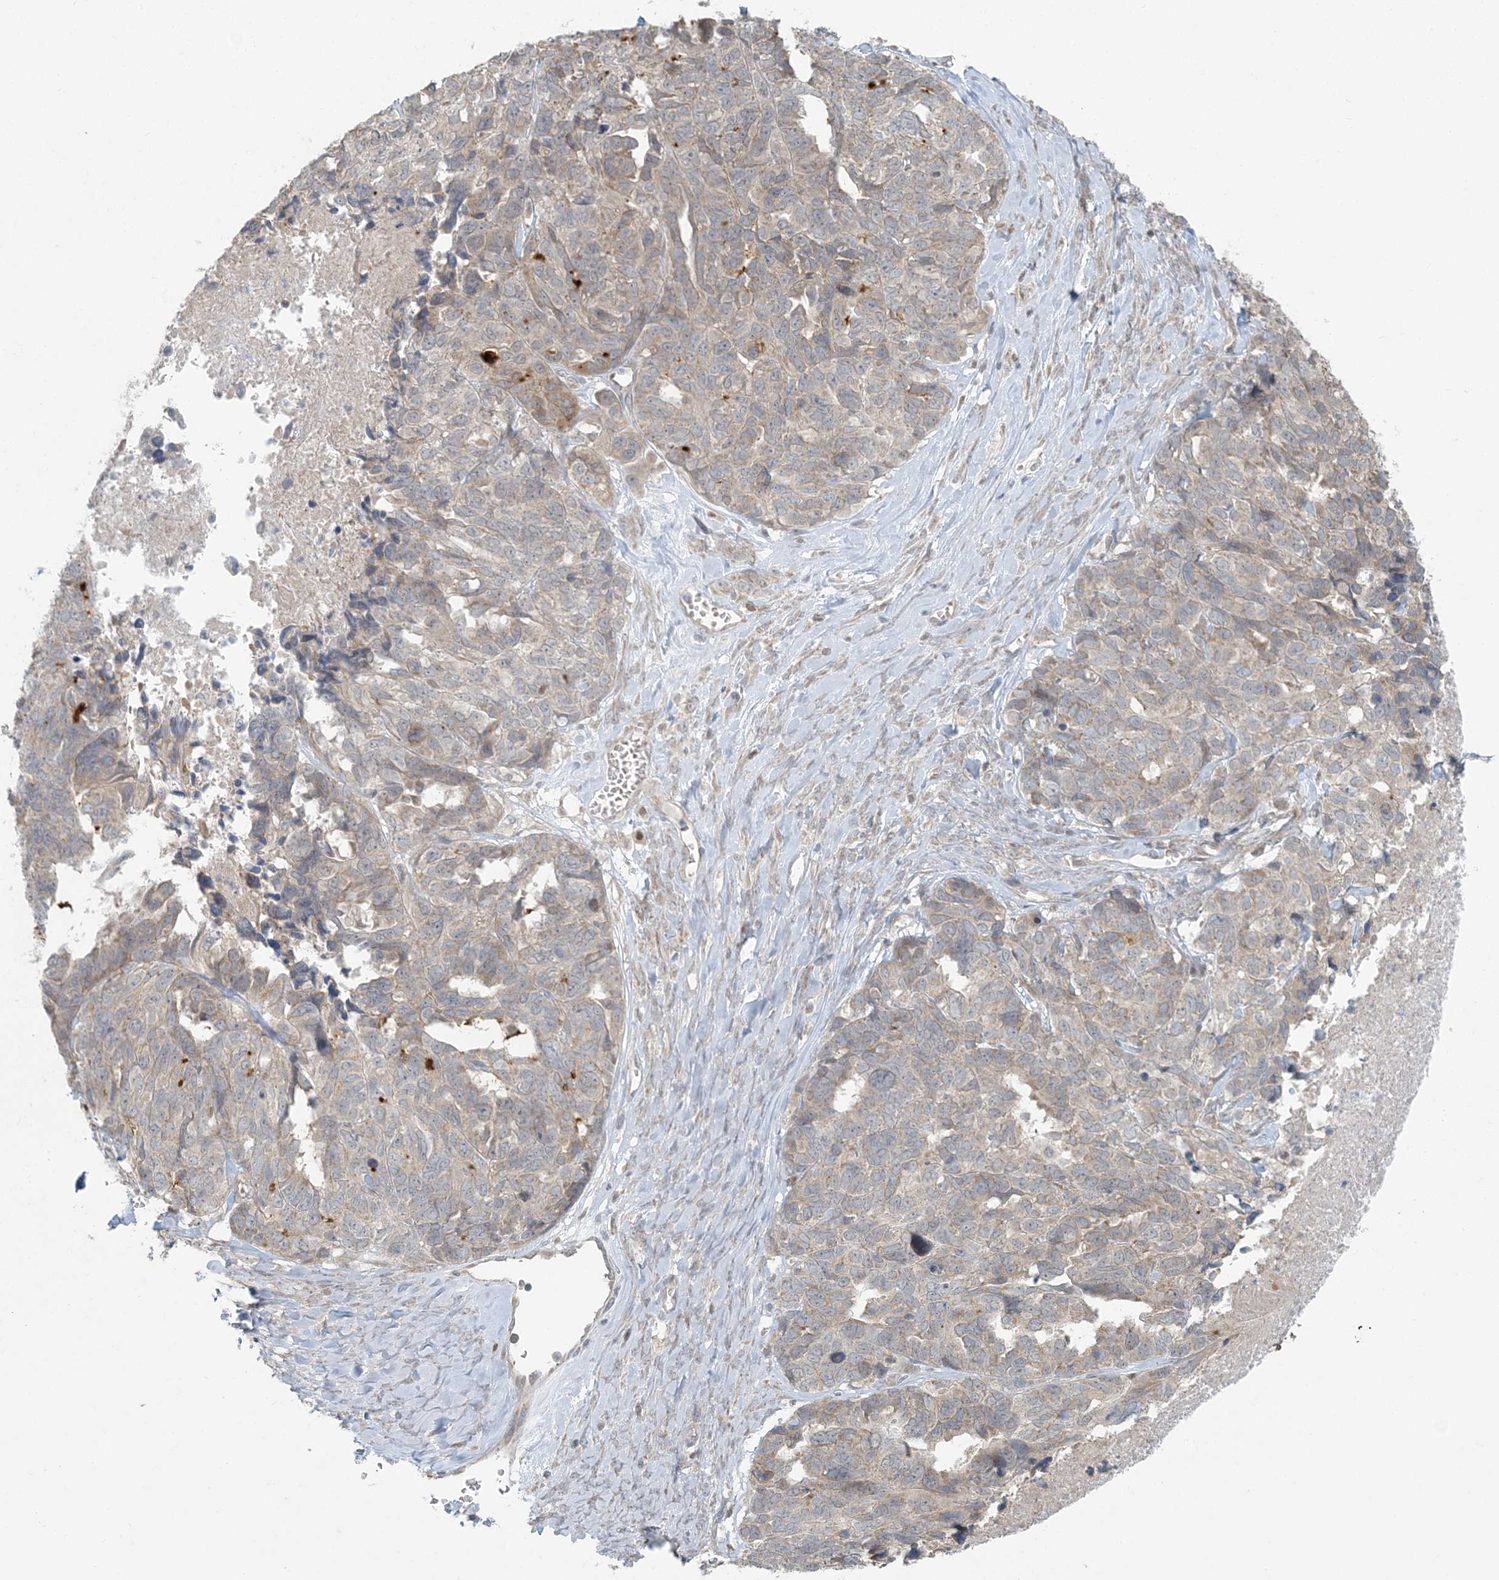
{"staining": {"intensity": "weak", "quantity": "<25%", "location": "cytoplasmic/membranous"}, "tissue": "ovarian cancer", "cell_type": "Tumor cells", "image_type": "cancer", "snomed": [{"axis": "morphology", "description": "Cystadenocarcinoma, serous, NOS"}, {"axis": "topography", "description": "Ovary"}], "caption": "Ovarian serous cystadenocarcinoma stained for a protein using immunohistochemistry (IHC) reveals no expression tumor cells.", "gene": "CTDNEP1", "patient": {"sex": "female", "age": 79}}